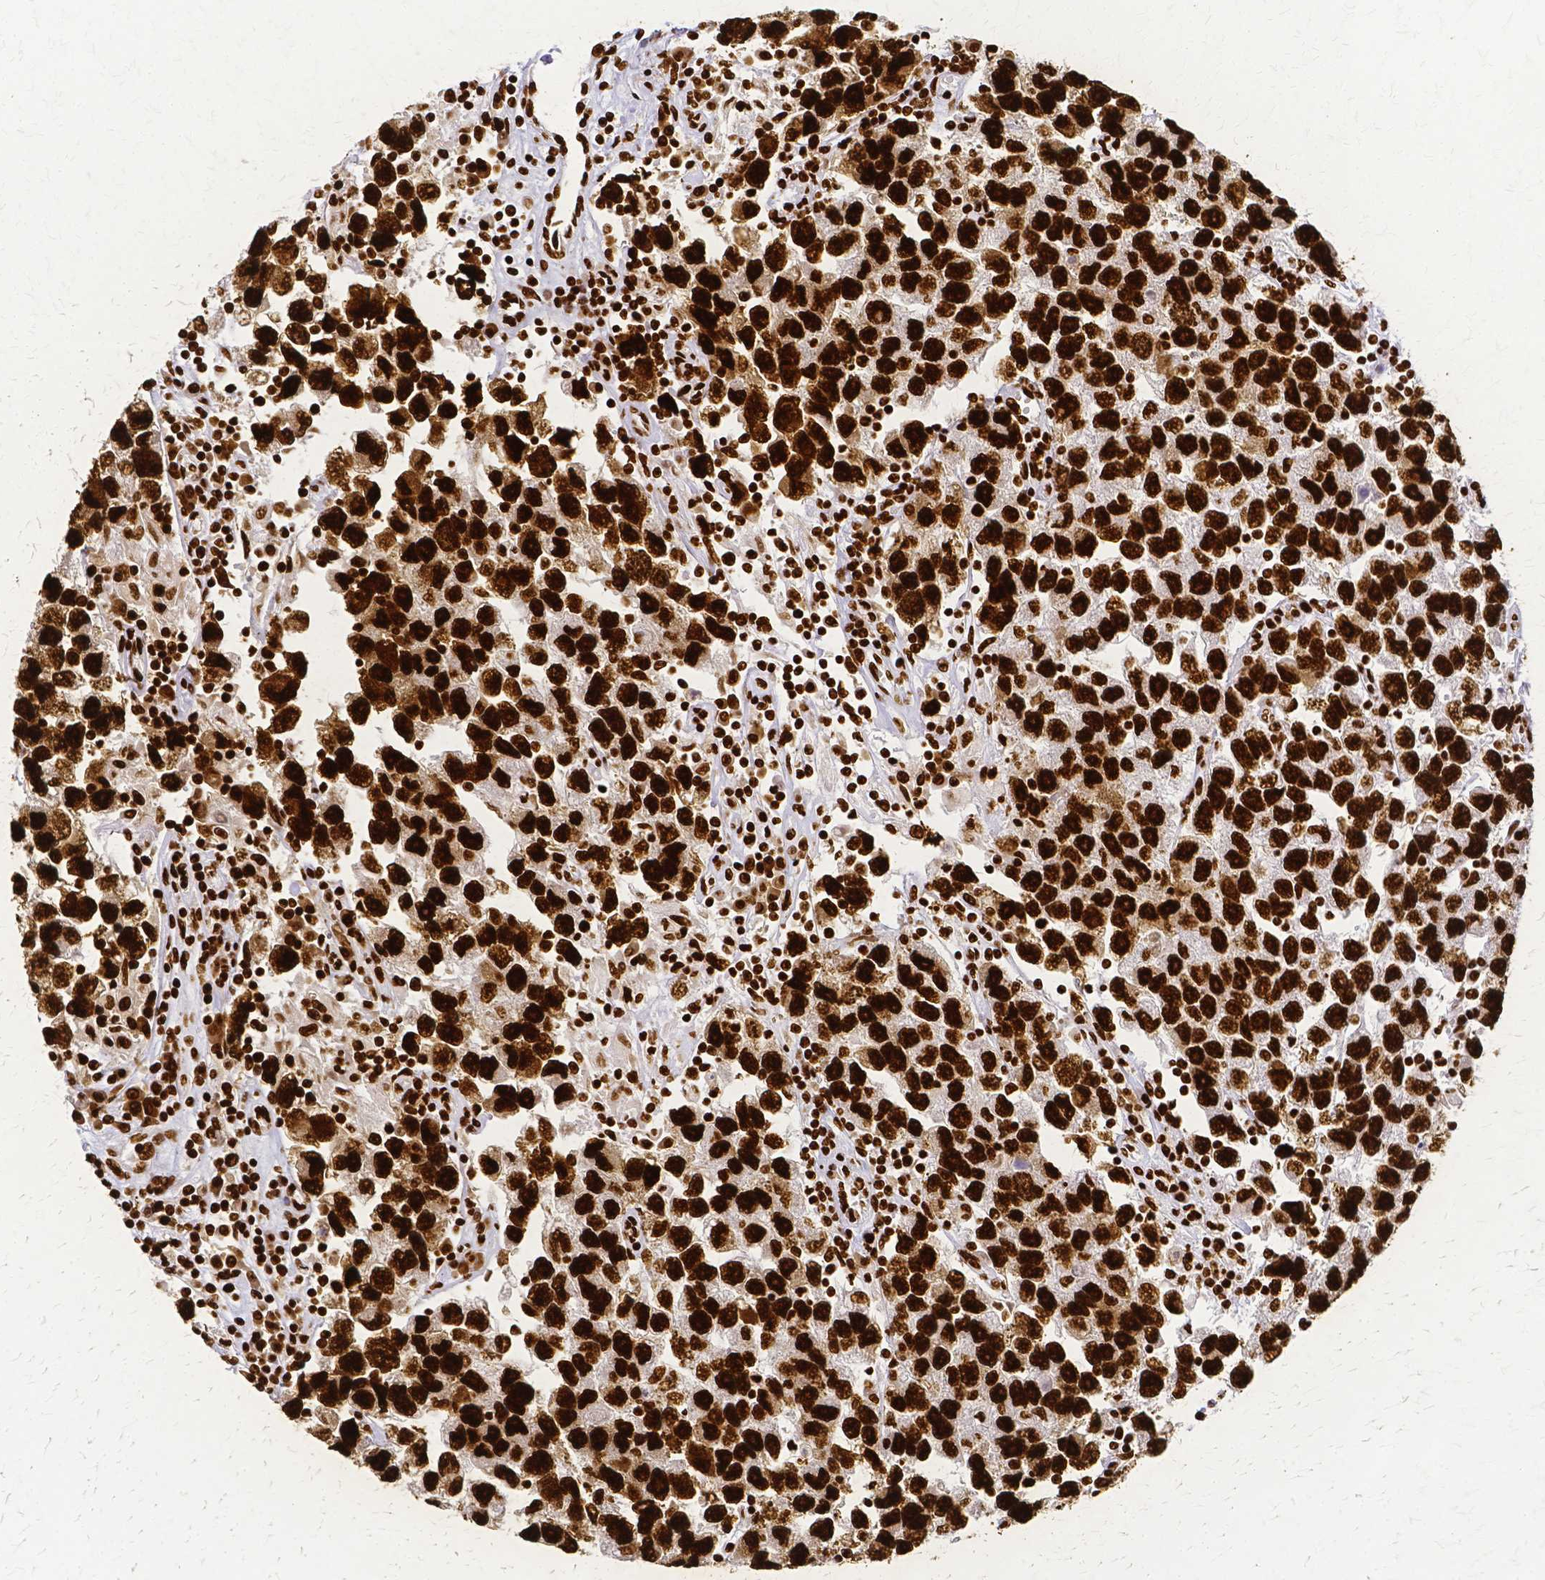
{"staining": {"intensity": "strong", "quantity": ">75%", "location": "nuclear"}, "tissue": "testis cancer", "cell_type": "Tumor cells", "image_type": "cancer", "snomed": [{"axis": "morphology", "description": "Seminoma, NOS"}, {"axis": "topography", "description": "Testis"}], "caption": "An IHC micrograph of neoplastic tissue is shown. Protein staining in brown highlights strong nuclear positivity in testis cancer within tumor cells.", "gene": "SFPQ", "patient": {"sex": "male", "age": 26}}